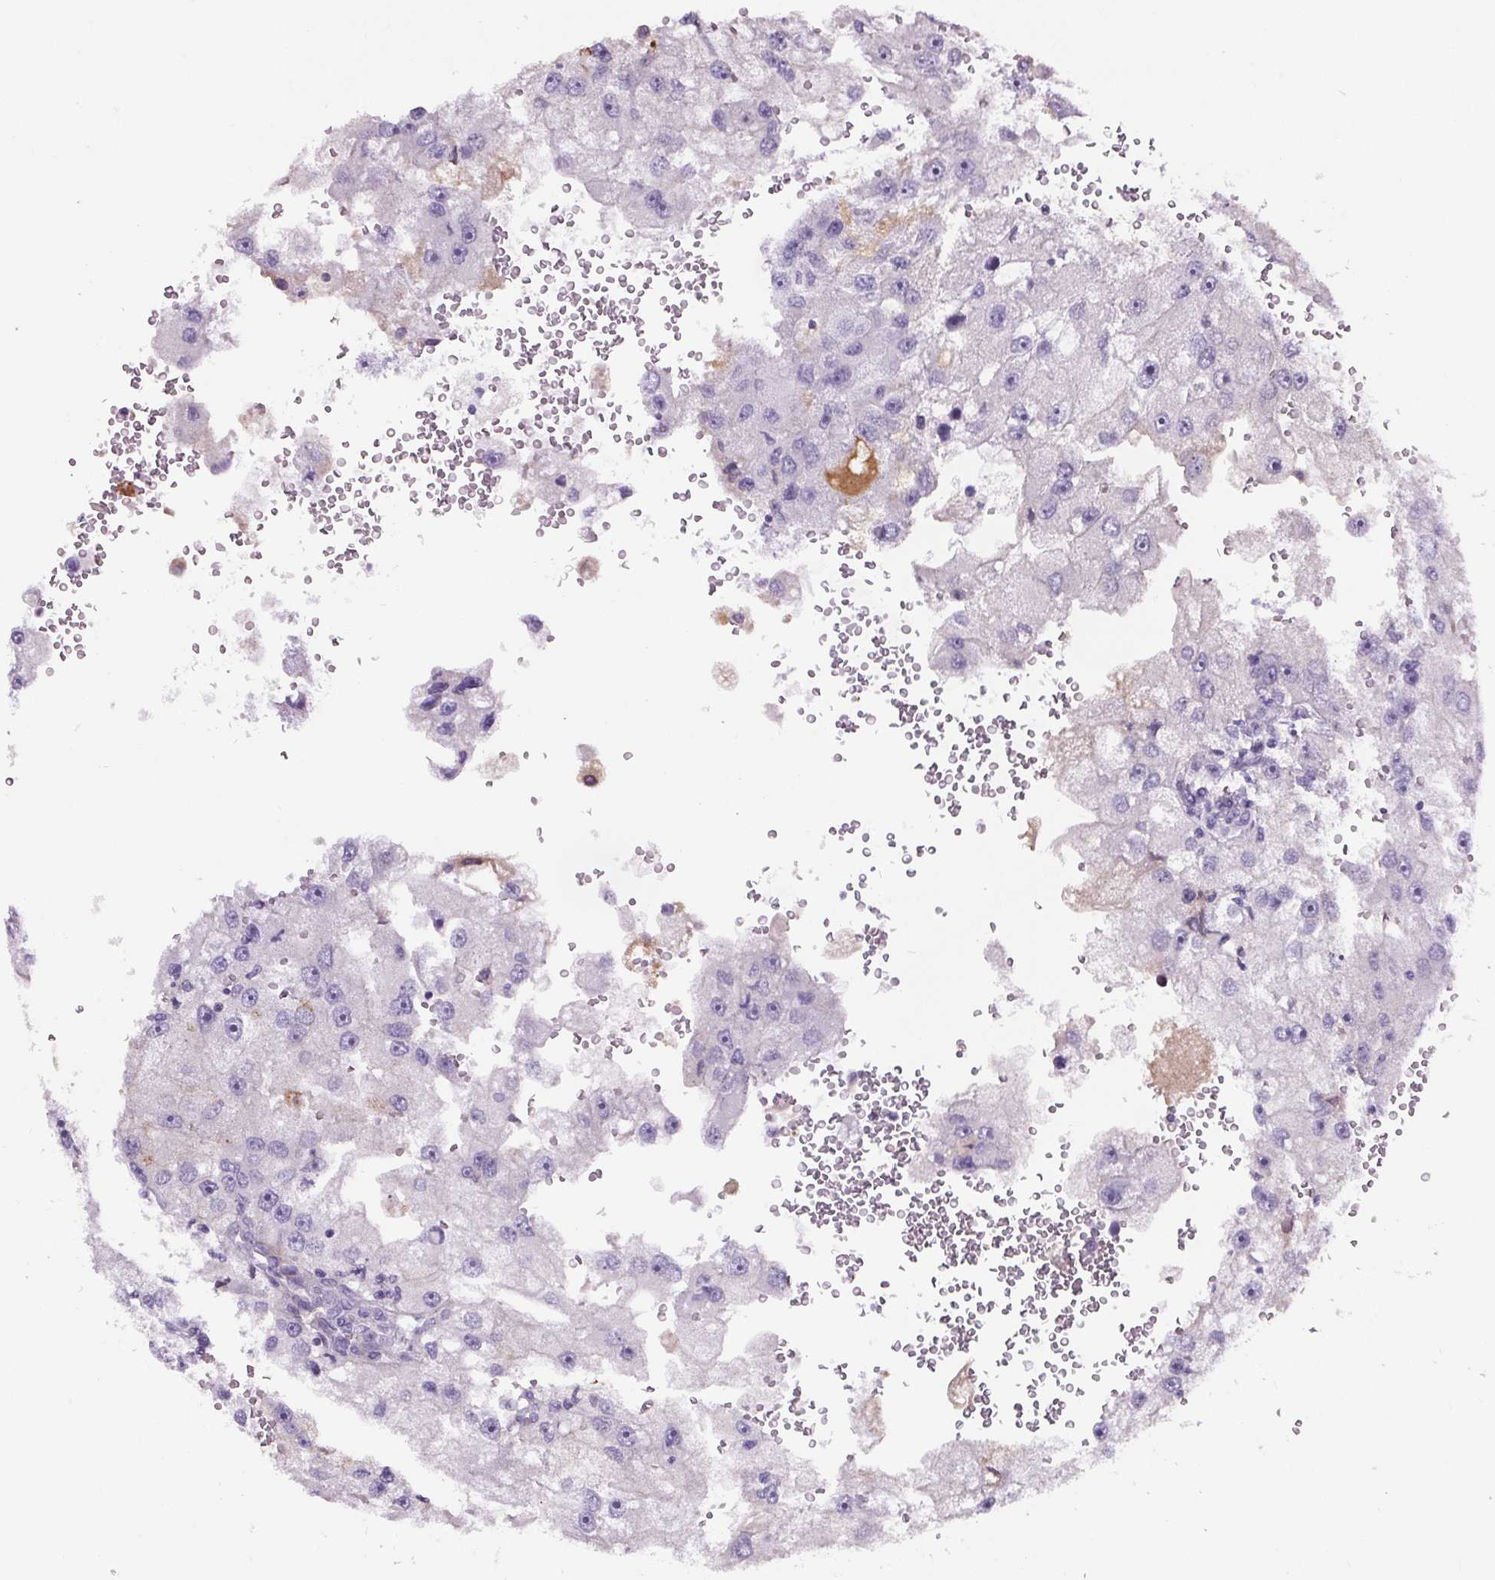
{"staining": {"intensity": "negative", "quantity": "none", "location": "none"}, "tissue": "renal cancer", "cell_type": "Tumor cells", "image_type": "cancer", "snomed": [{"axis": "morphology", "description": "Adenocarcinoma, NOS"}, {"axis": "topography", "description": "Kidney"}], "caption": "High power microscopy photomicrograph of an immunohistochemistry micrograph of renal cancer (adenocarcinoma), revealing no significant expression in tumor cells.", "gene": "CD5L", "patient": {"sex": "male", "age": 63}}